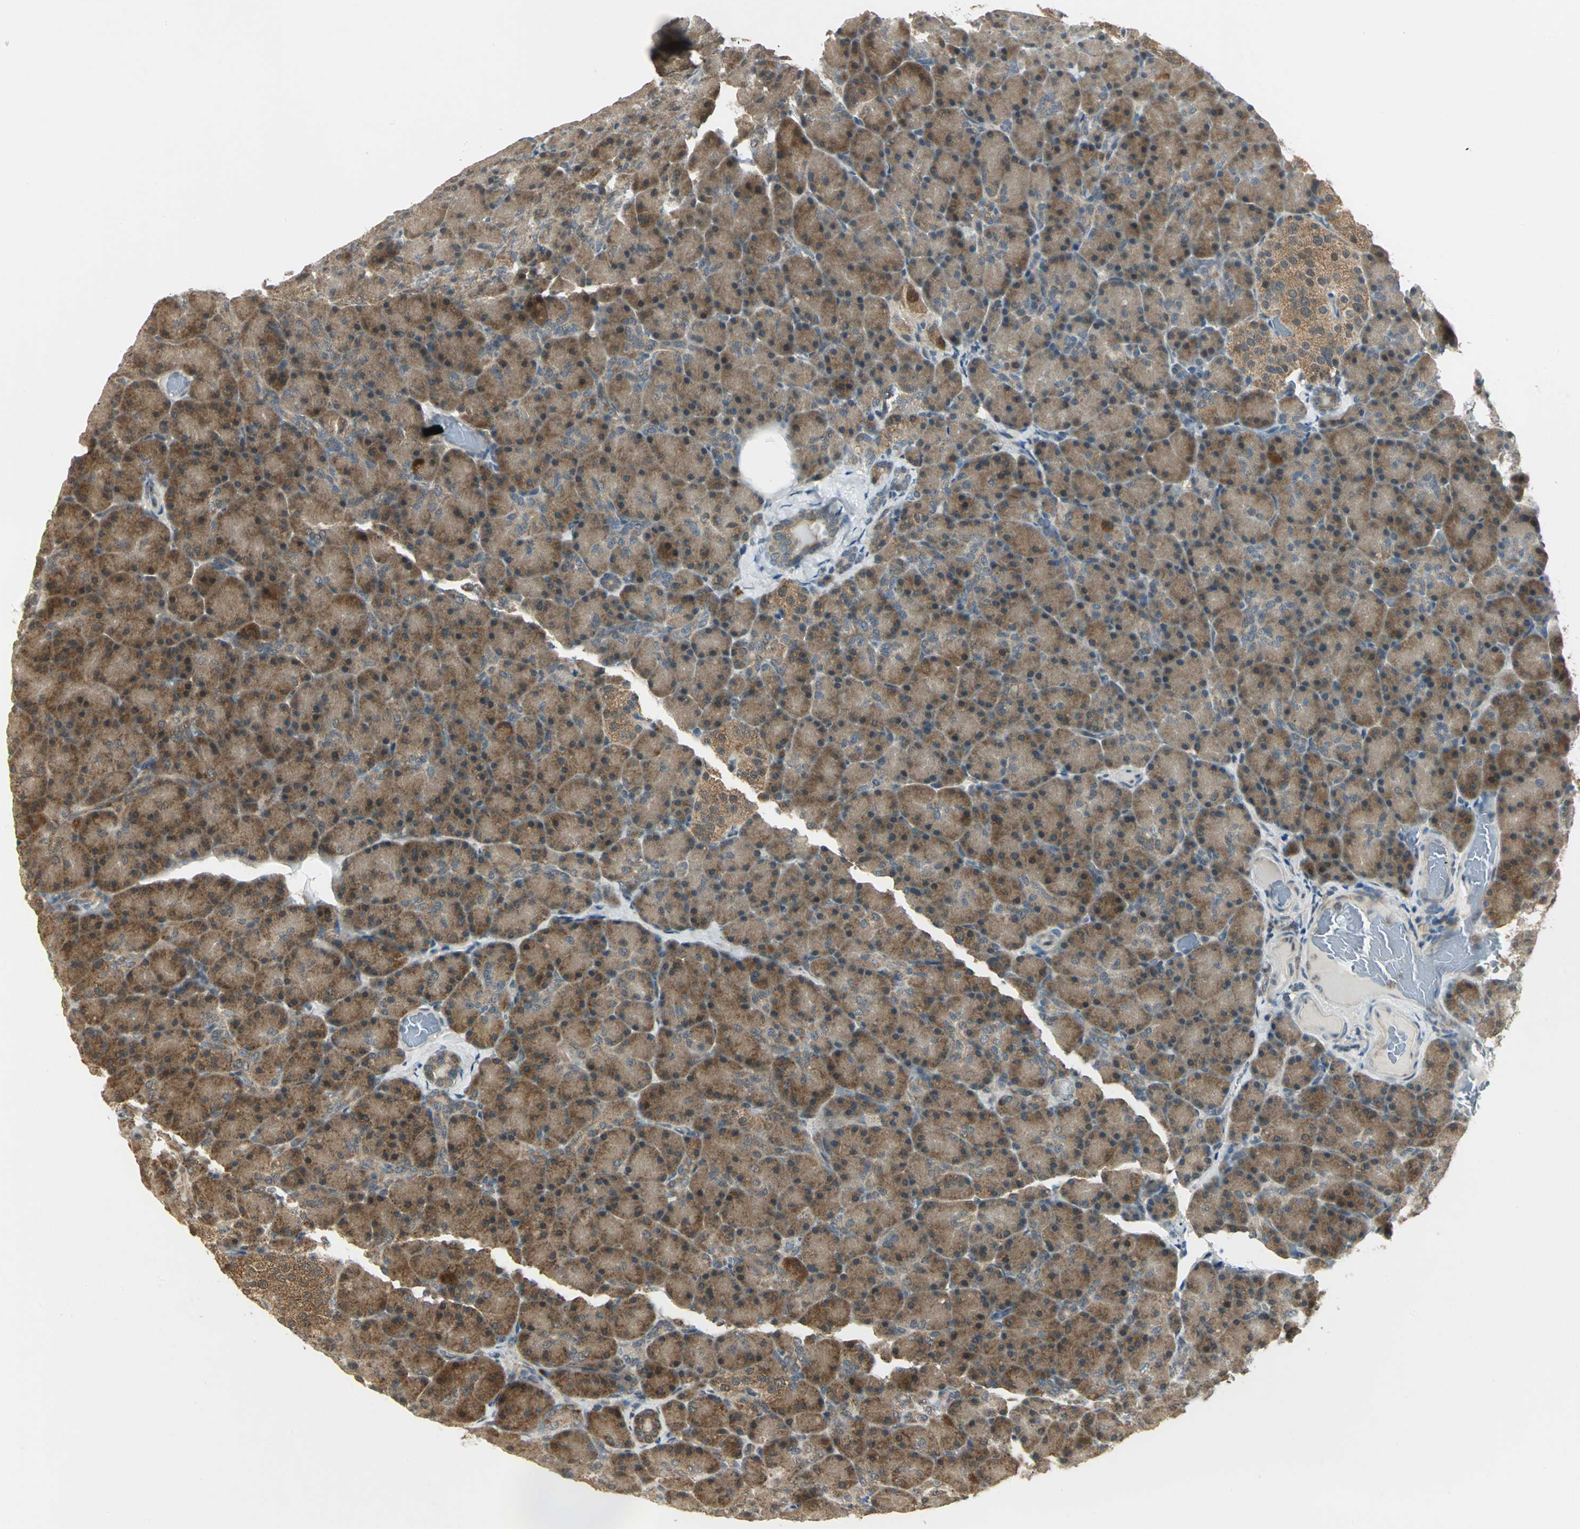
{"staining": {"intensity": "moderate", "quantity": ">75%", "location": "cytoplasmic/membranous"}, "tissue": "pancreas", "cell_type": "Exocrine glandular cells", "image_type": "normal", "snomed": [{"axis": "morphology", "description": "Normal tissue, NOS"}, {"axis": "topography", "description": "Pancreas"}], "caption": "Brown immunohistochemical staining in normal pancreas reveals moderate cytoplasmic/membranous expression in approximately >75% of exocrine glandular cells. (Brightfield microscopy of DAB IHC at high magnification).", "gene": "PSMC4", "patient": {"sex": "female", "age": 43}}